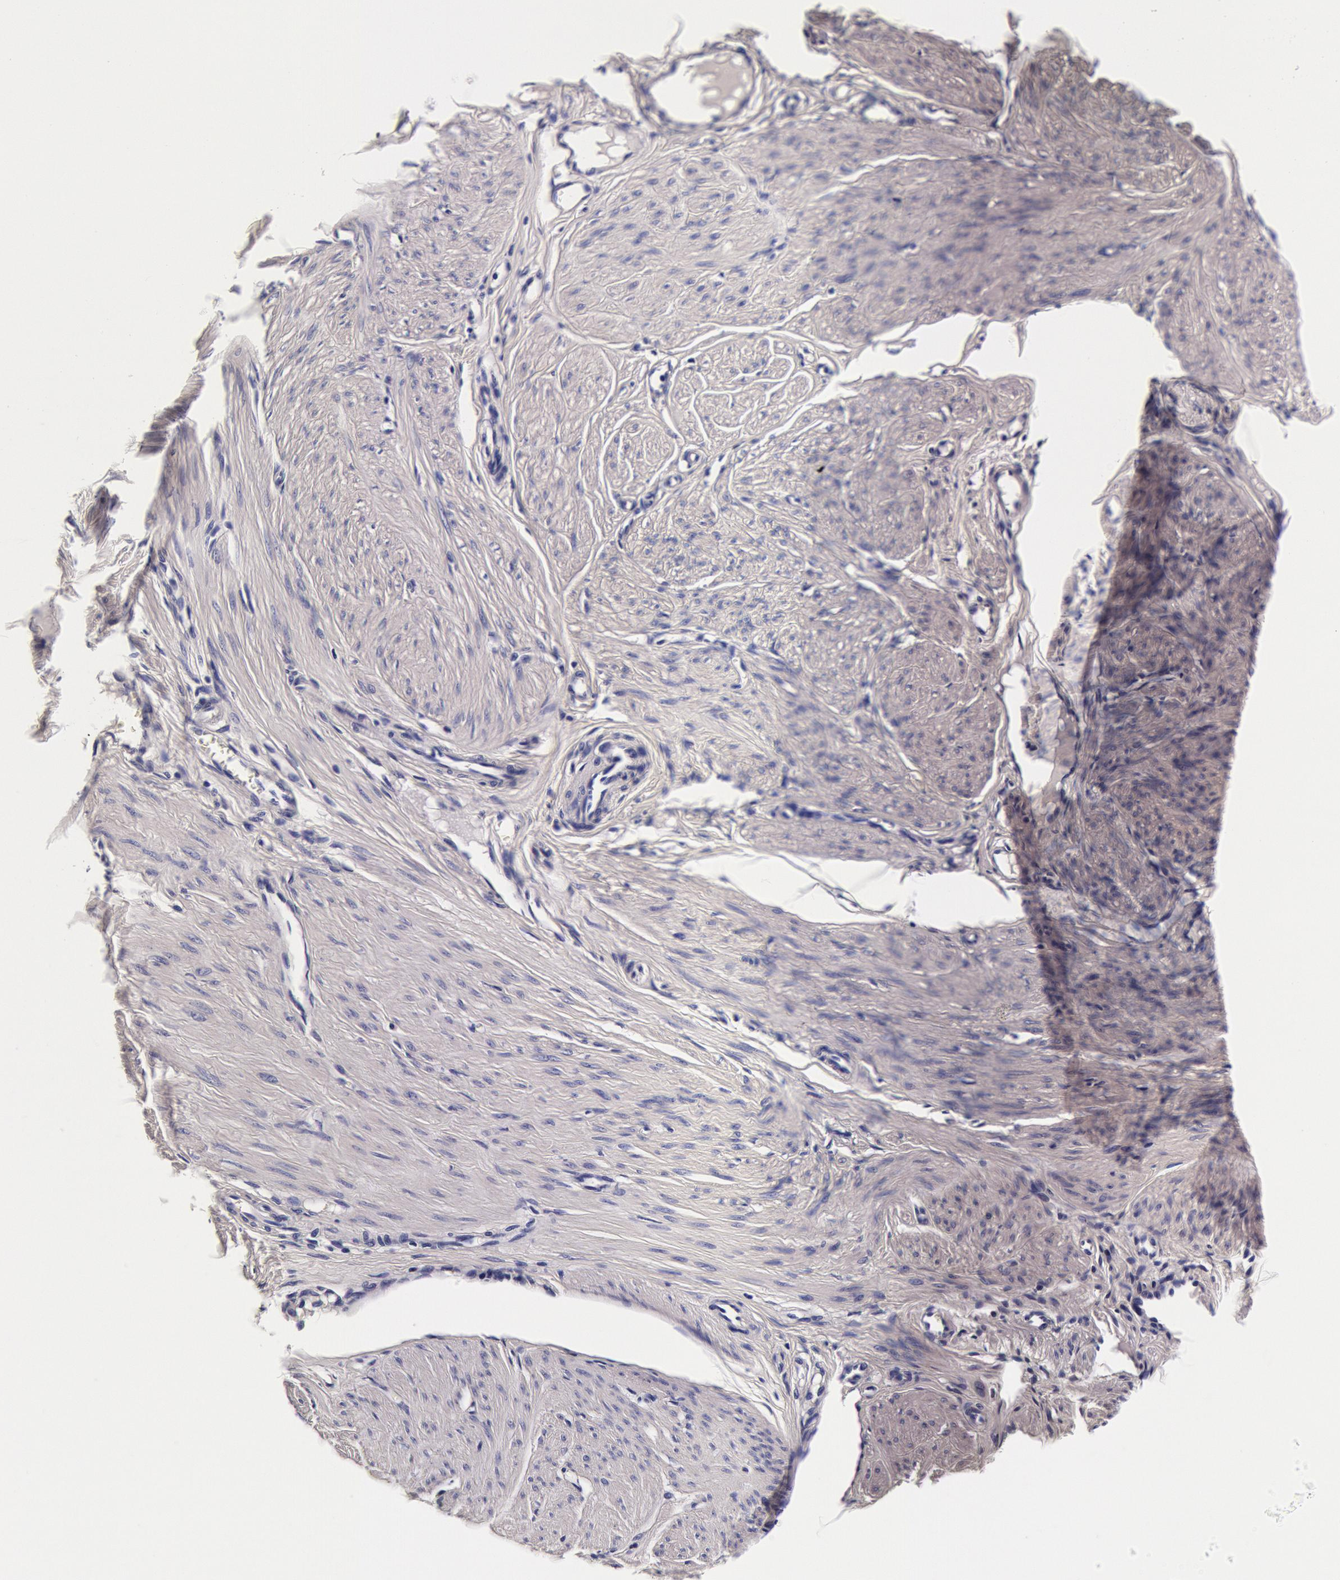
{"staining": {"intensity": "negative", "quantity": "none", "location": "none"}, "tissue": "smooth muscle", "cell_type": "Smooth muscle cells", "image_type": "normal", "snomed": [{"axis": "morphology", "description": "Normal tissue, NOS"}, {"axis": "topography", "description": "Uterus"}], "caption": "Smooth muscle cells show no significant protein staining in unremarkable smooth muscle. (Stains: DAB (3,3'-diaminobenzidine) IHC with hematoxylin counter stain, Microscopy: brightfield microscopy at high magnification).", "gene": "CCDC22", "patient": {"sex": "female", "age": 45}}